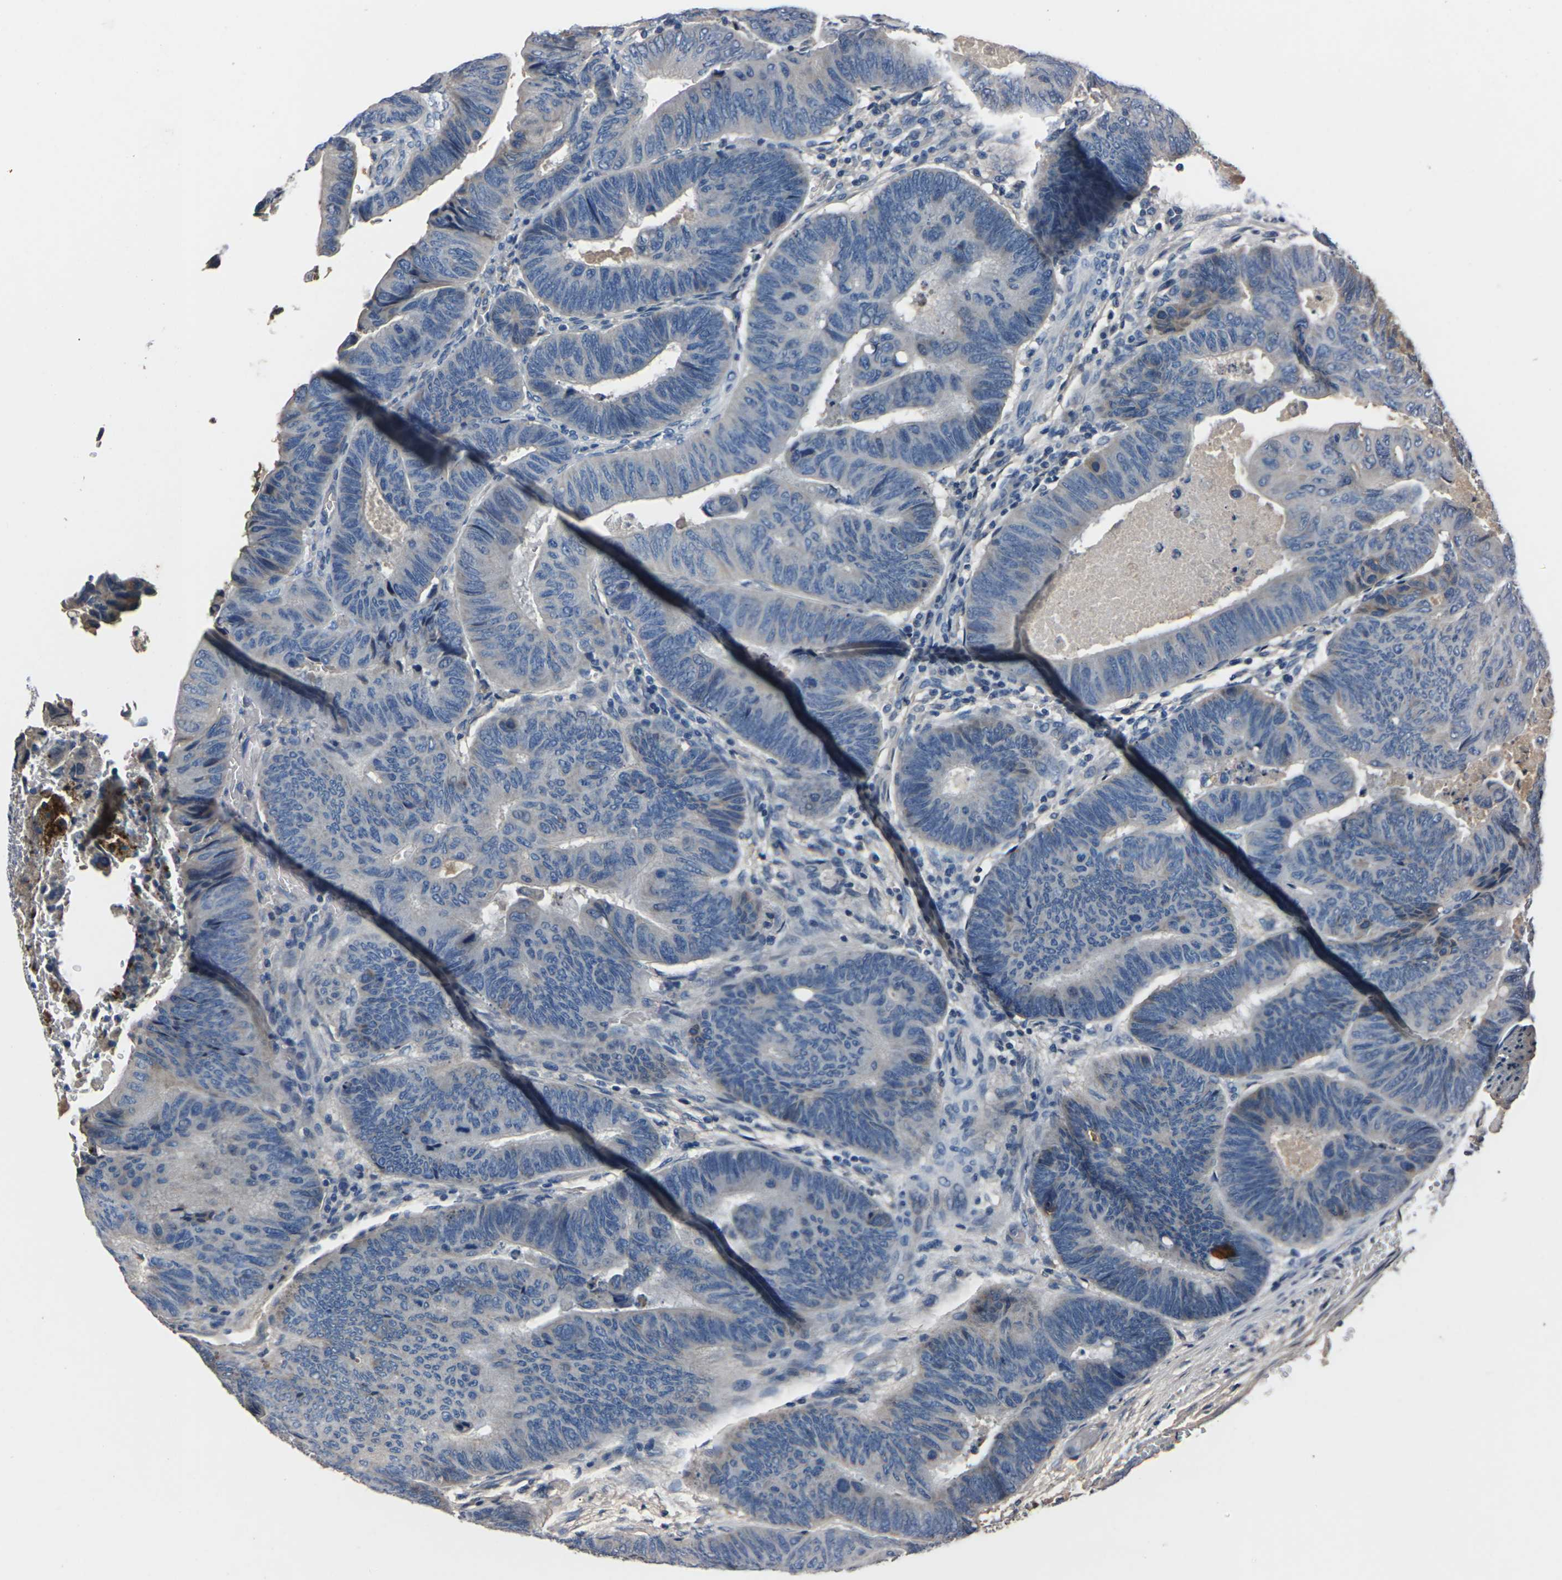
{"staining": {"intensity": "negative", "quantity": "none", "location": "none"}, "tissue": "colorectal cancer", "cell_type": "Tumor cells", "image_type": "cancer", "snomed": [{"axis": "morphology", "description": "Normal tissue, NOS"}, {"axis": "morphology", "description": "Adenocarcinoma, NOS"}, {"axis": "topography", "description": "Rectum"}, {"axis": "topography", "description": "Peripheral nerve tissue"}], "caption": "Micrograph shows no protein expression in tumor cells of colorectal cancer (adenocarcinoma) tissue.", "gene": "LEP", "patient": {"sex": "male", "age": 92}}